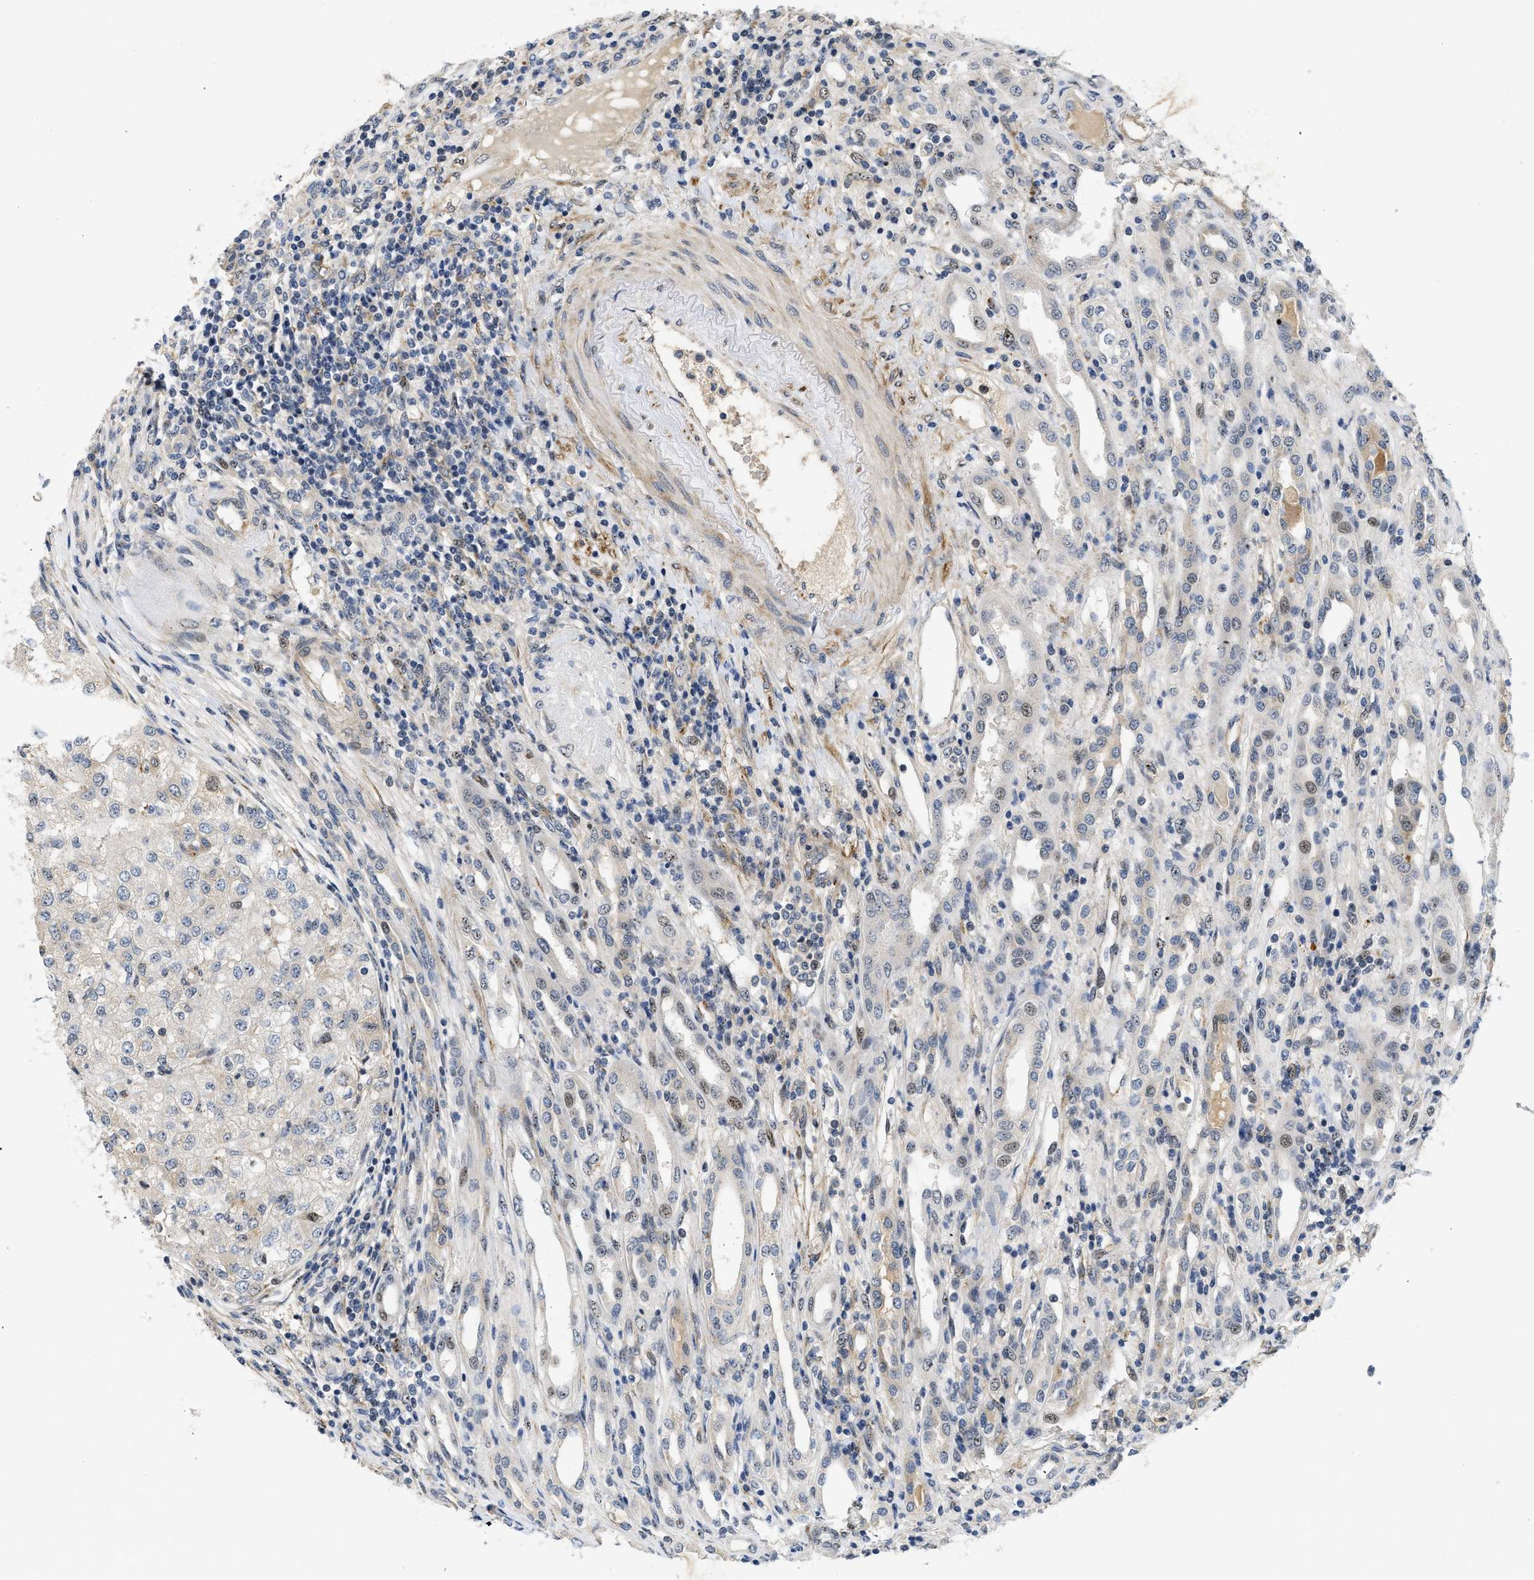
{"staining": {"intensity": "weak", "quantity": "<25%", "location": "nuclear"}, "tissue": "renal cancer", "cell_type": "Tumor cells", "image_type": "cancer", "snomed": [{"axis": "morphology", "description": "Adenocarcinoma, NOS"}, {"axis": "topography", "description": "Kidney"}], "caption": "Photomicrograph shows no protein staining in tumor cells of adenocarcinoma (renal) tissue.", "gene": "VIP", "patient": {"sex": "female", "age": 54}}